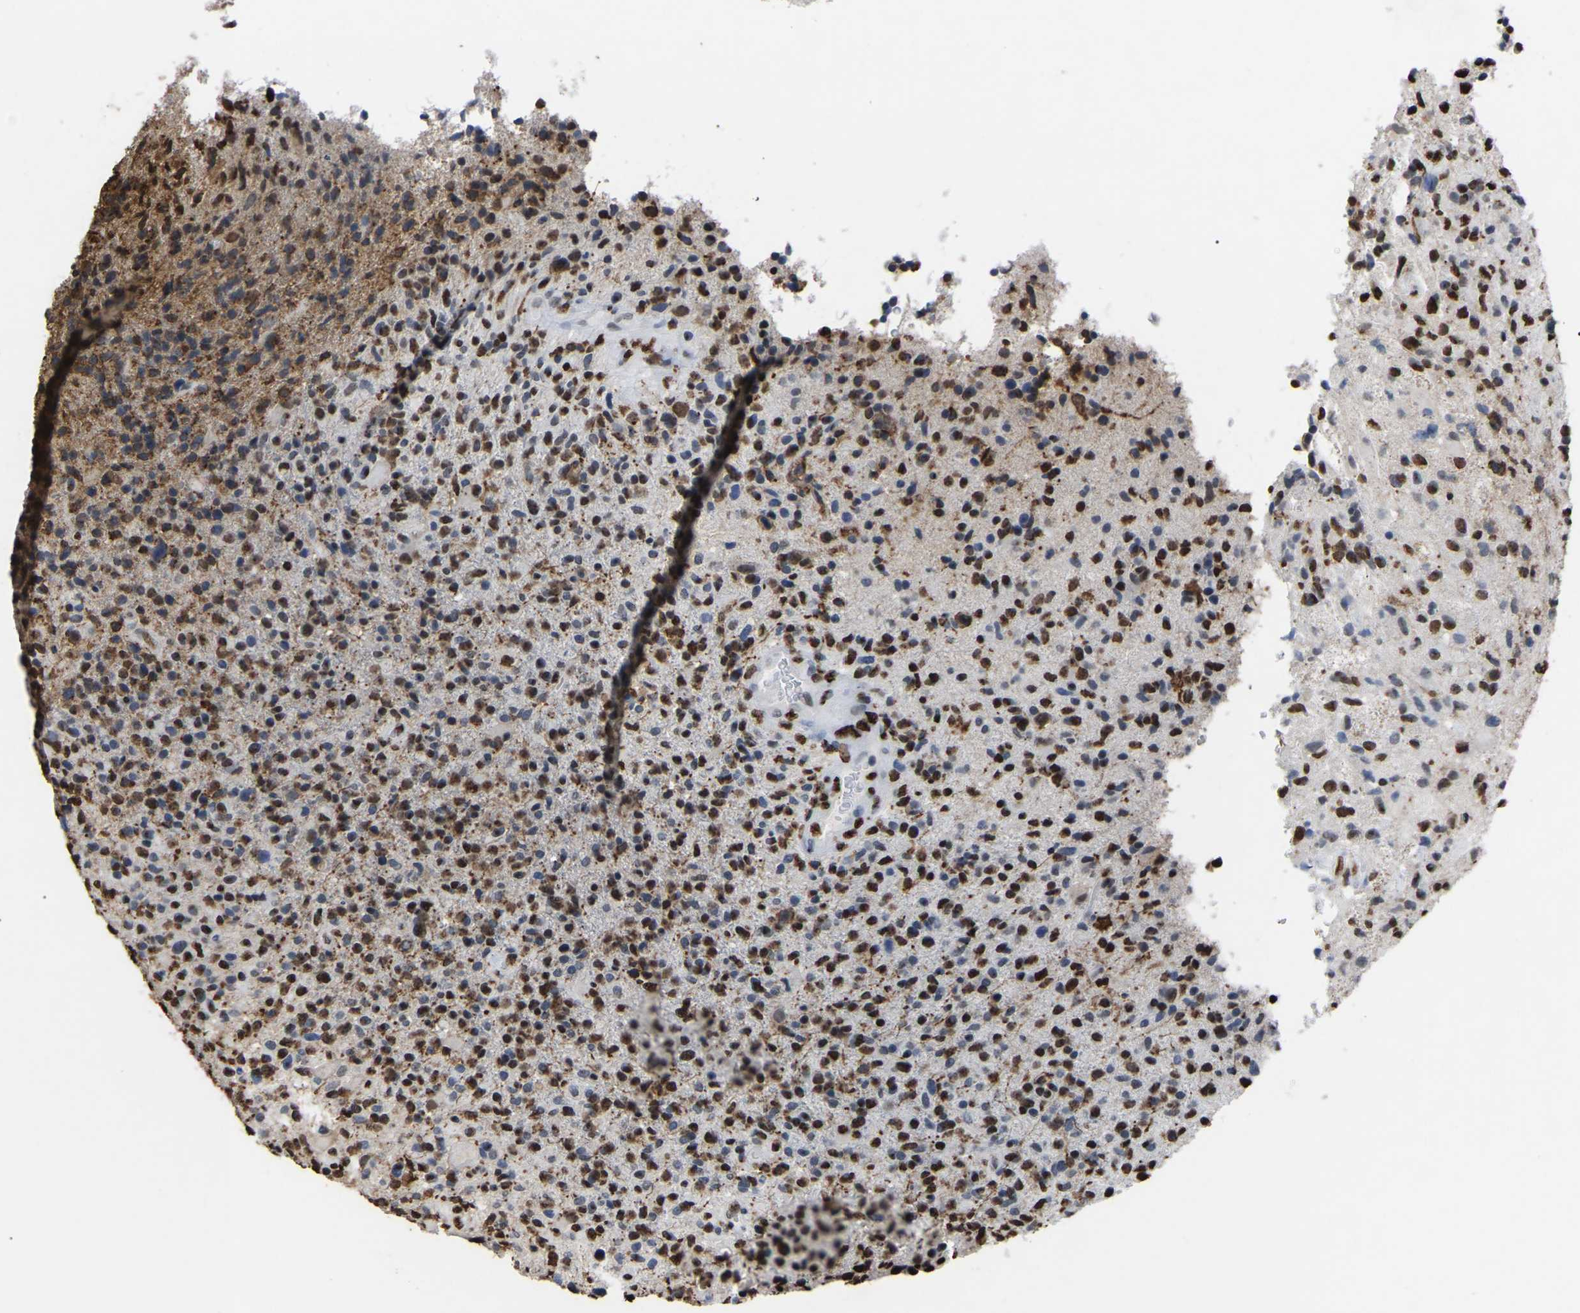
{"staining": {"intensity": "strong", "quantity": "25%-75%", "location": "nuclear"}, "tissue": "glioma", "cell_type": "Tumor cells", "image_type": "cancer", "snomed": [{"axis": "morphology", "description": "Glioma, malignant, High grade"}, {"axis": "topography", "description": "Brain"}], "caption": "Tumor cells exhibit high levels of strong nuclear expression in approximately 25%-75% of cells in glioma.", "gene": "RBL2", "patient": {"sex": "male", "age": 72}}